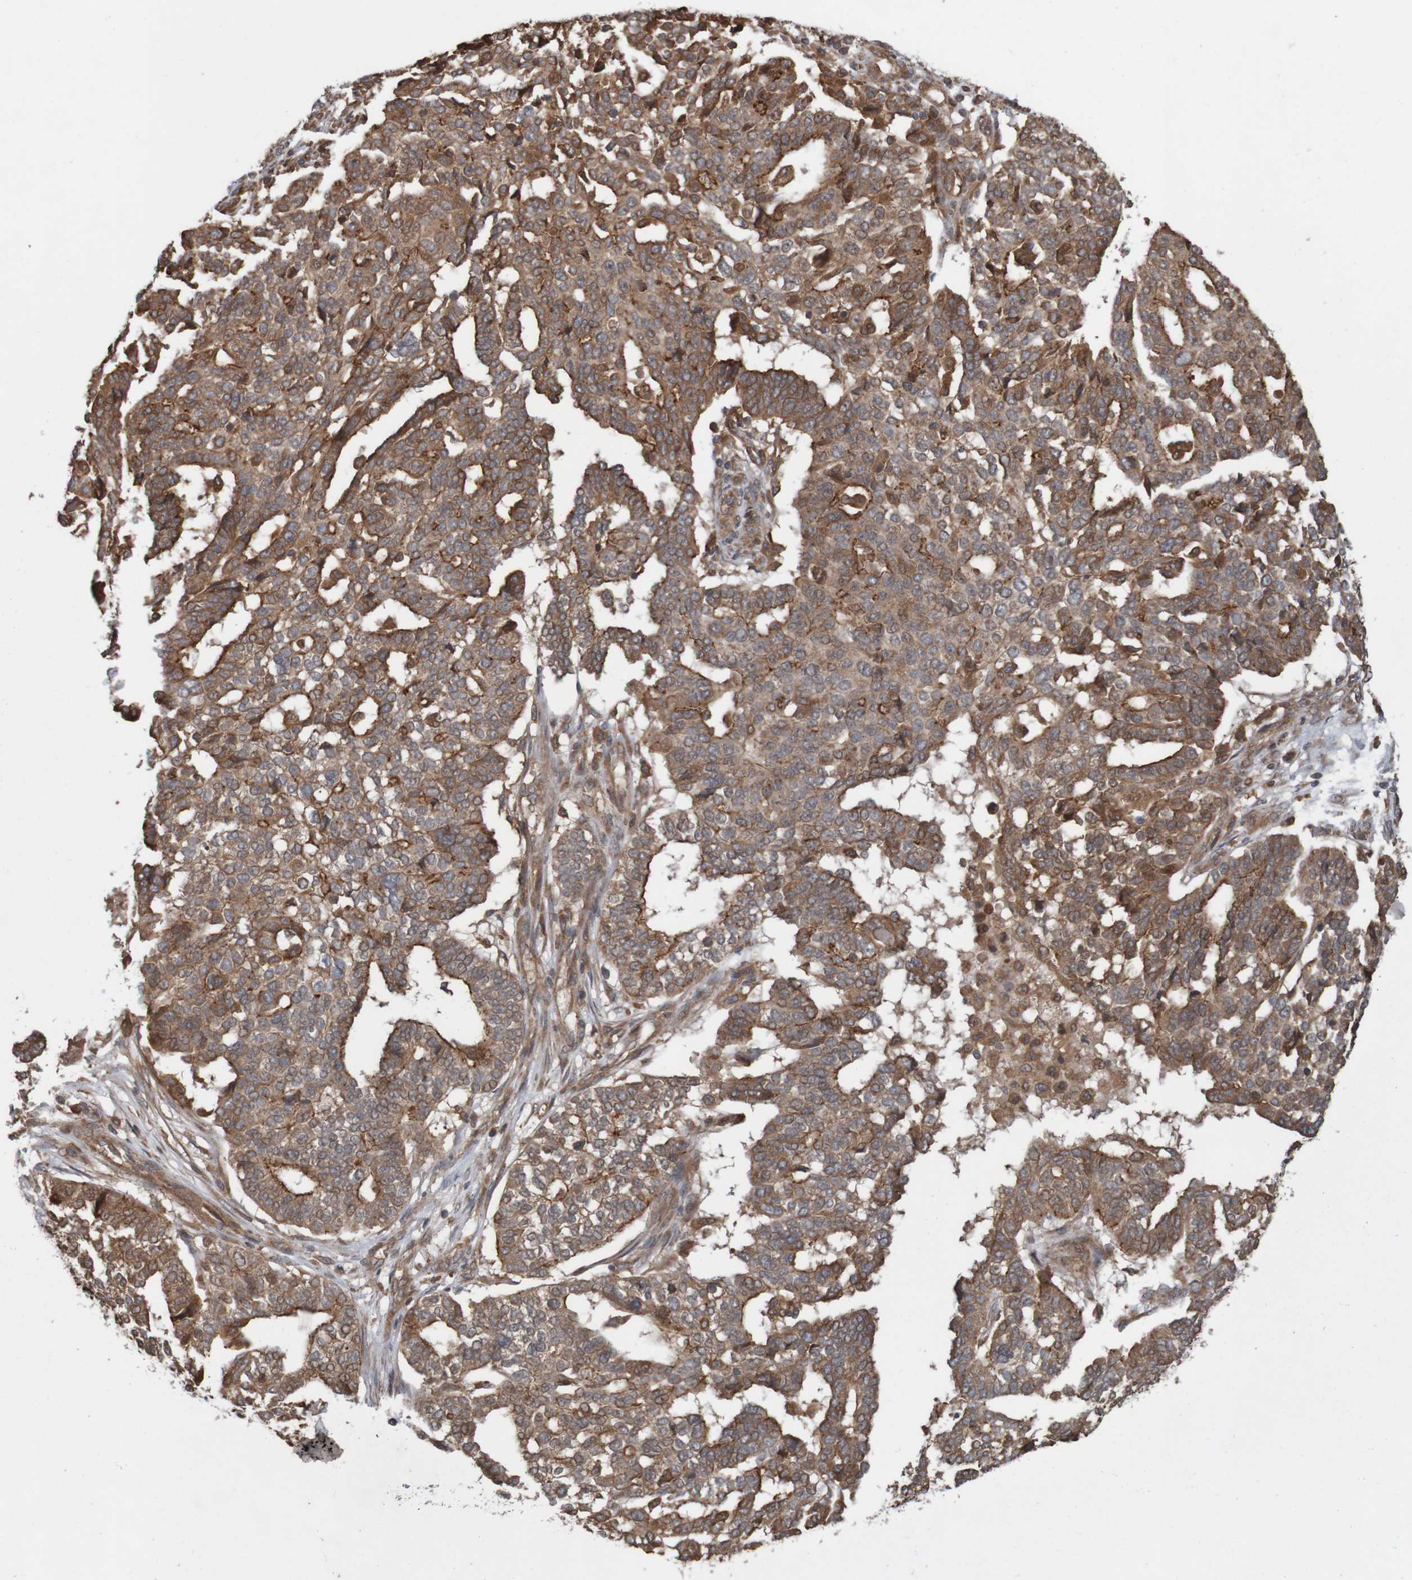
{"staining": {"intensity": "moderate", "quantity": ">75%", "location": "cytoplasmic/membranous"}, "tissue": "ovarian cancer", "cell_type": "Tumor cells", "image_type": "cancer", "snomed": [{"axis": "morphology", "description": "Cystadenocarcinoma, serous, NOS"}, {"axis": "topography", "description": "Ovary"}], "caption": "A brown stain highlights moderate cytoplasmic/membranous expression of a protein in ovarian serous cystadenocarcinoma tumor cells. The staining is performed using DAB brown chromogen to label protein expression. The nuclei are counter-stained blue using hematoxylin.", "gene": "ARHGEF11", "patient": {"sex": "female", "age": 59}}